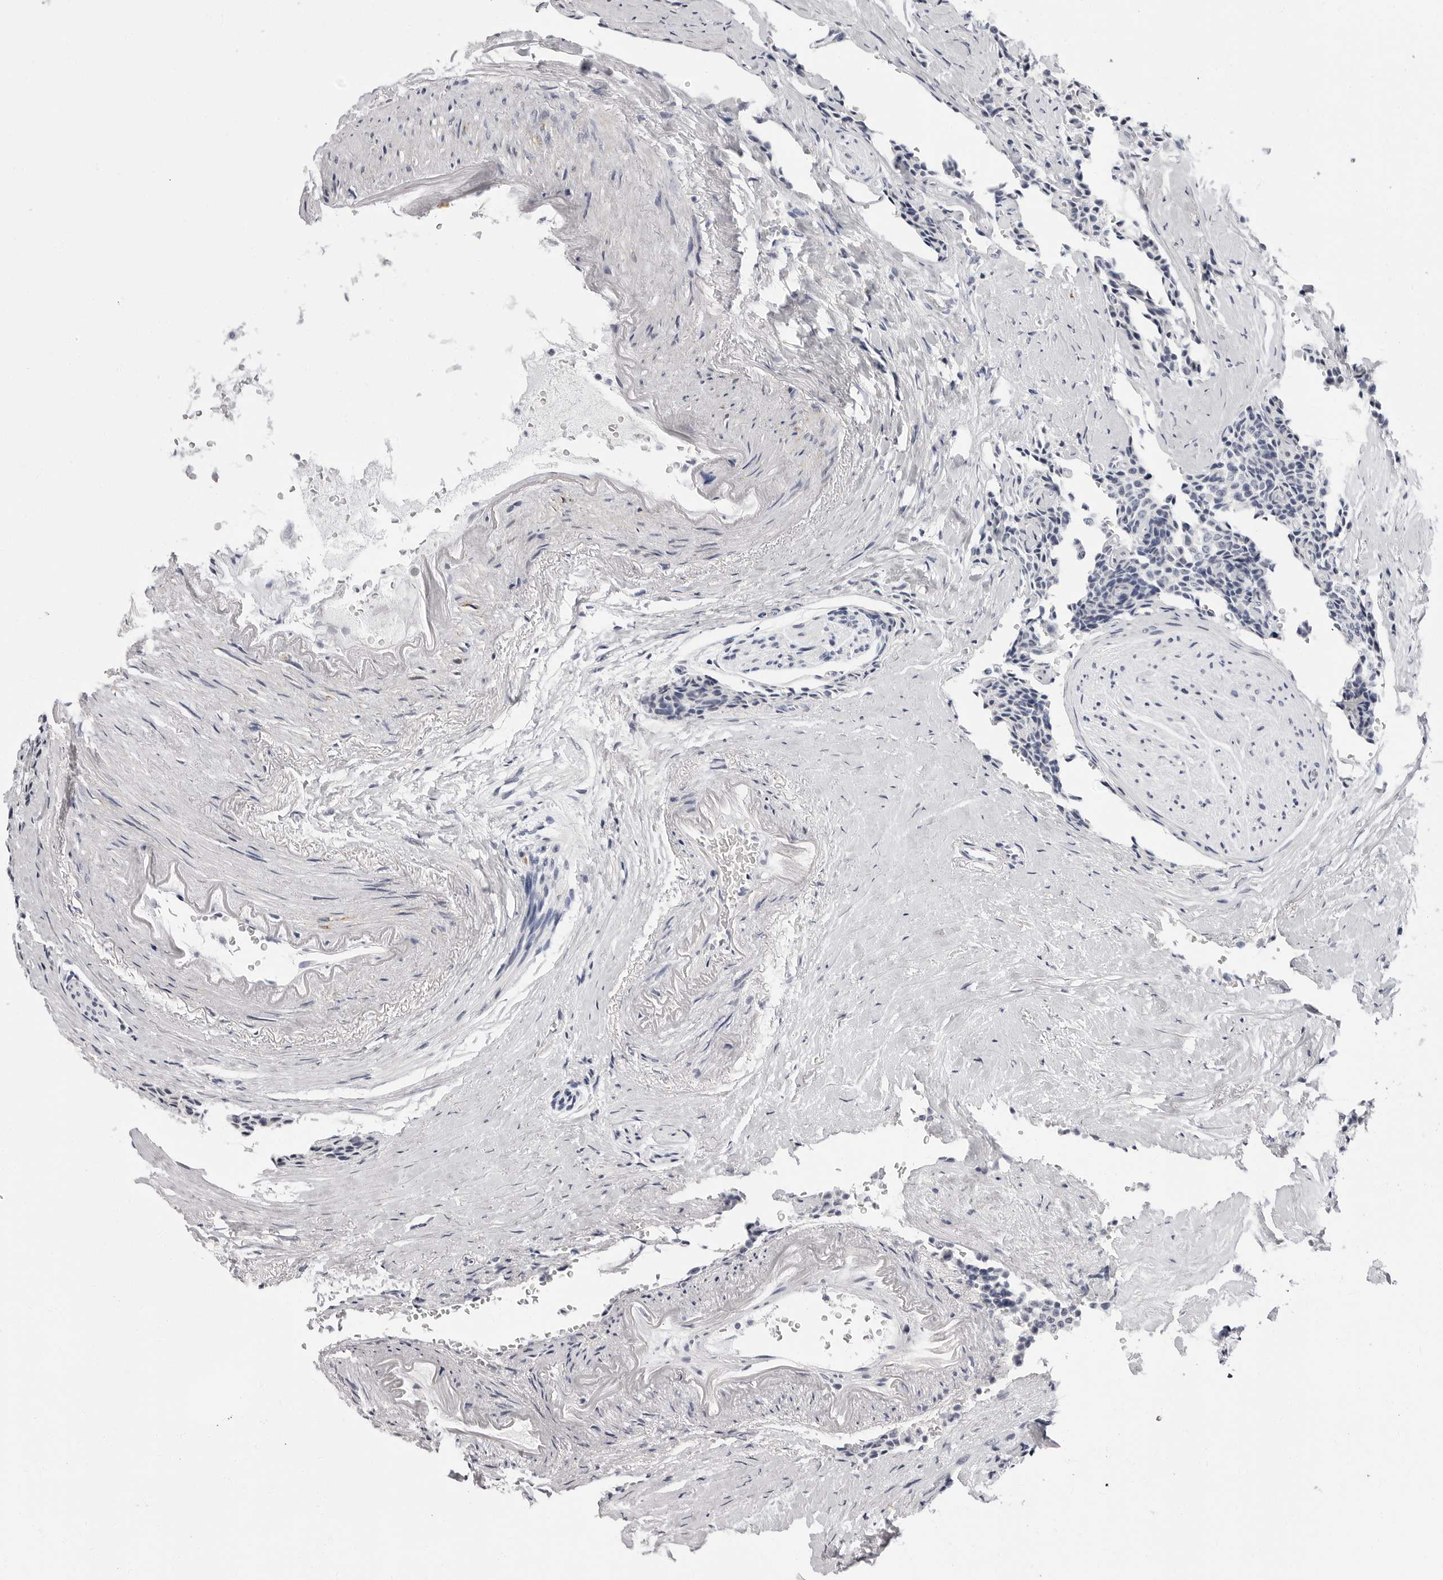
{"staining": {"intensity": "negative", "quantity": "none", "location": "none"}, "tissue": "carcinoid", "cell_type": "Tumor cells", "image_type": "cancer", "snomed": [{"axis": "morphology", "description": "Carcinoid, malignant, NOS"}, {"axis": "topography", "description": "Colon"}], "caption": "Malignant carcinoid was stained to show a protein in brown. There is no significant staining in tumor cells.", "gene": "ERICH3", "patient": {"sex": "female", "age": 61}}